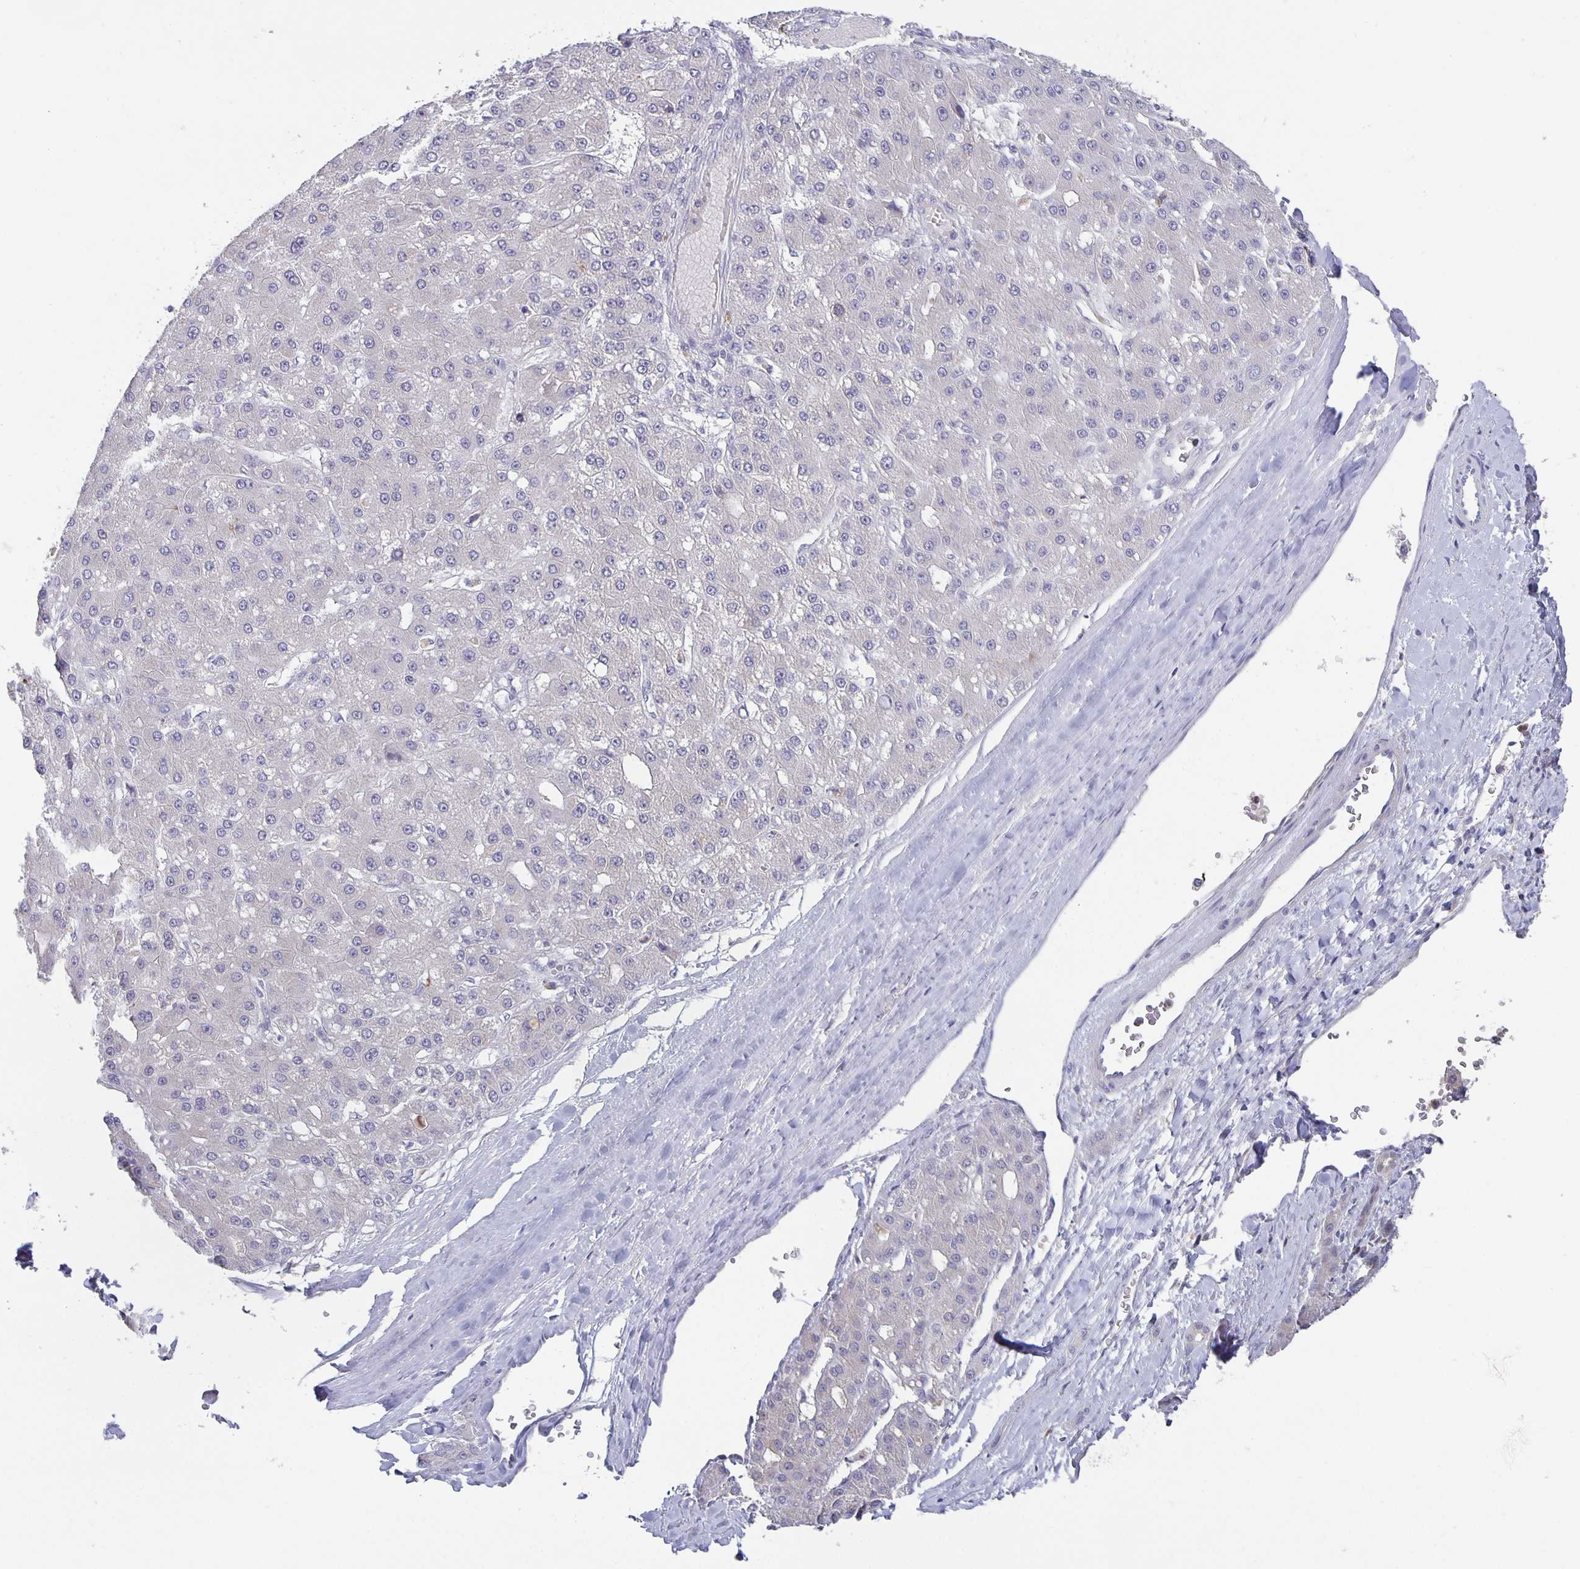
{"staining": {"intensity": "negative", "quantity": "none", "location": "none"}, "tissue": "liver cancer", "cell_type": "Tumor cells", "image_type": "cancer", "snomed": [{"axis": "morphology", "description": "Carcinoma, Hepatocellular, NOS"}, {"axis": "topography", "description": "Liver"}], "caption": "This image is of hepatocellular carcinoma (liver) stained with immunohistochemistry (IHC) to label a protein in brown with the nuclei are counter-stained blue. There is no staining in tumor cells.", "gene": "GDF15", "patient": {"sex": "male", "age": 67}}